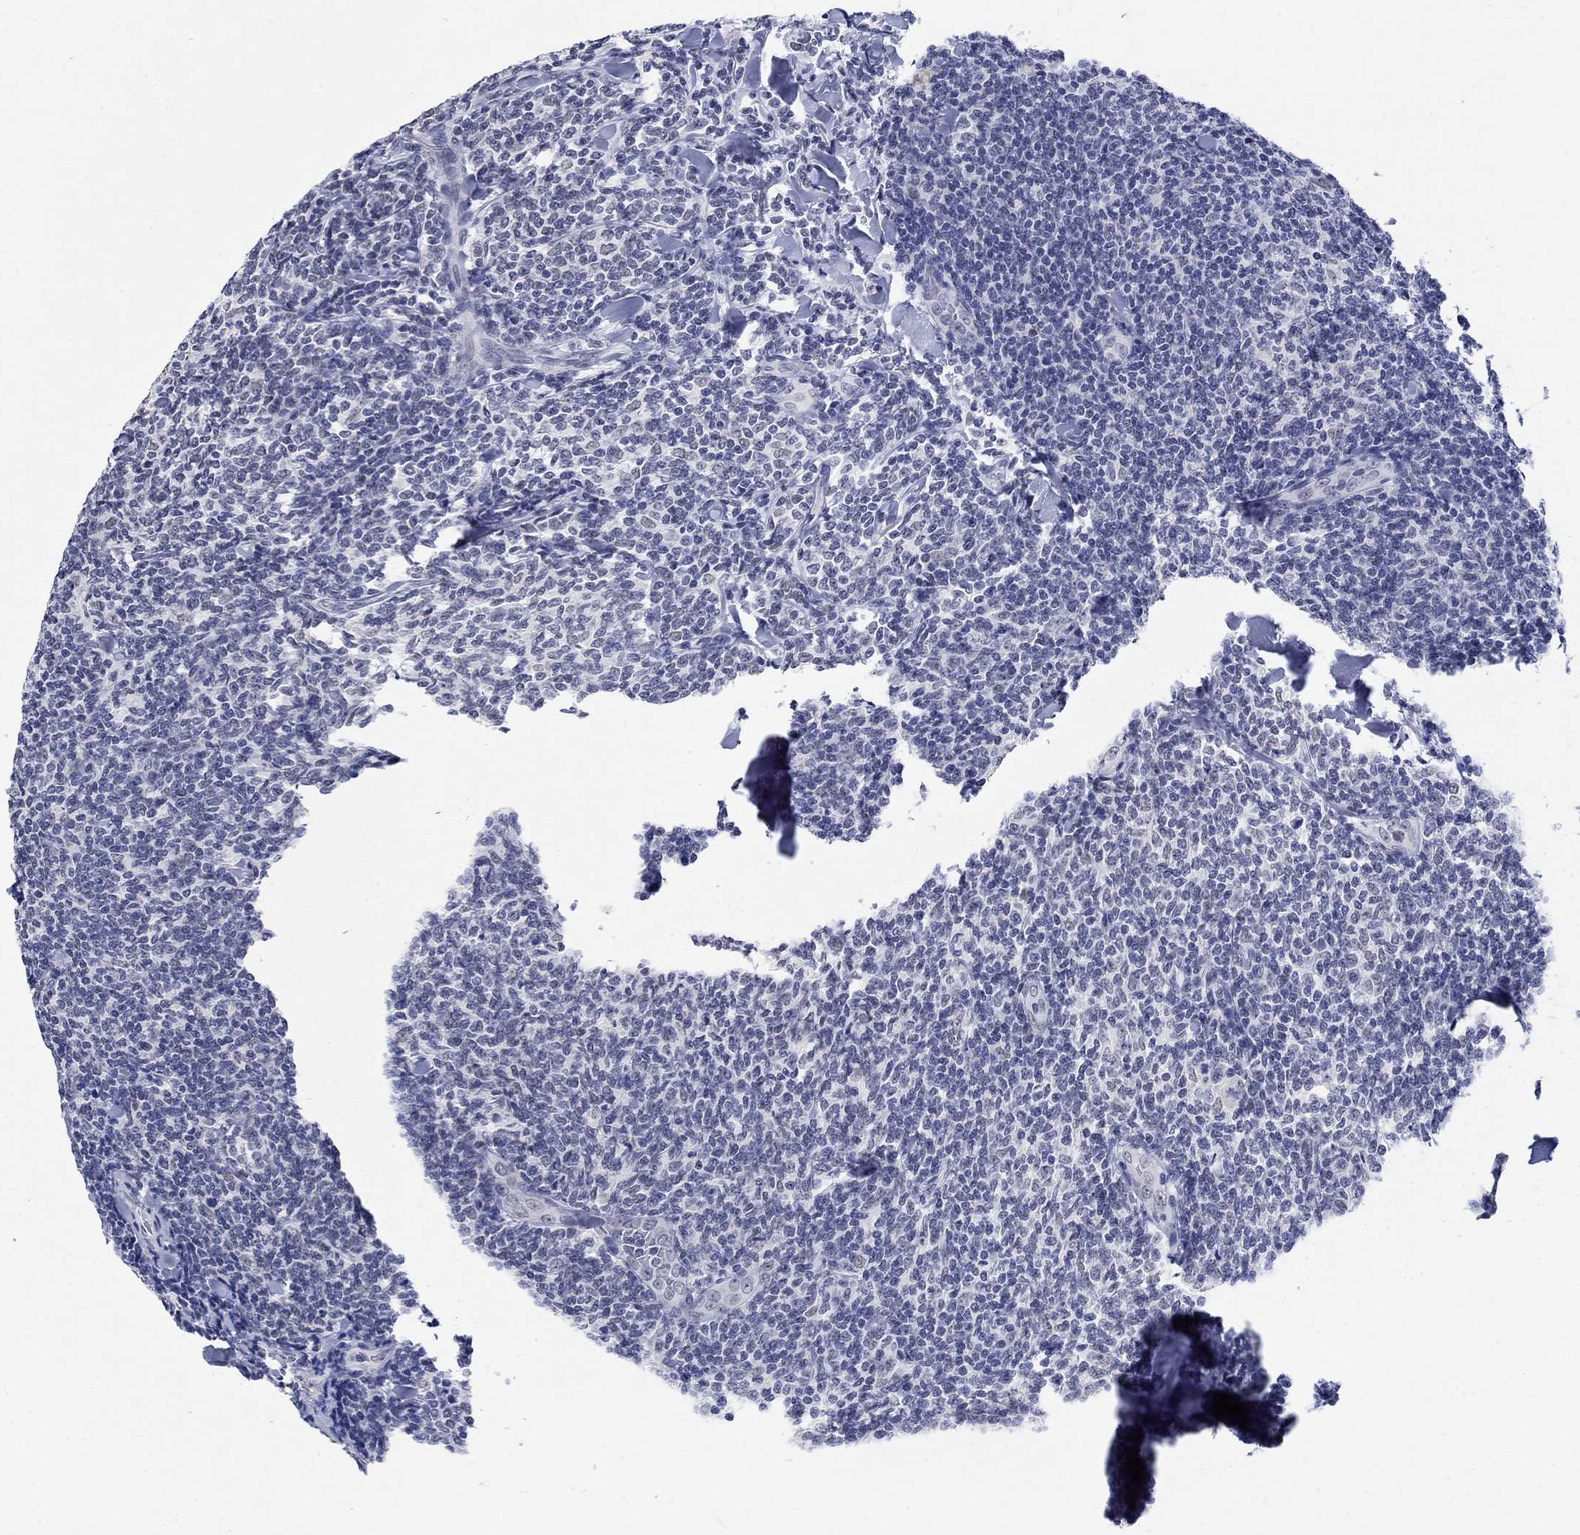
{"staining": {"intensity": "negative", "quantity": "none", "location": "none"}, "tissue": "lymphoma", "cell_type": "Tumor cells", "image_type": "cancer", "snomed": [{"axis": "morphology", "description": "Malignant lymphoma, non-Hodgkin's type, Low grade"}, {"axis": "topography", "description": "Lymph node"}], "caption": "Low-grade malignant lymphoma, non-Hodgkin's type was stained to show a protein in brown. There is no significant expression in tumor cells.", "gene": "ANKS1B", "patient": {"sex": "female", "age": 56}}